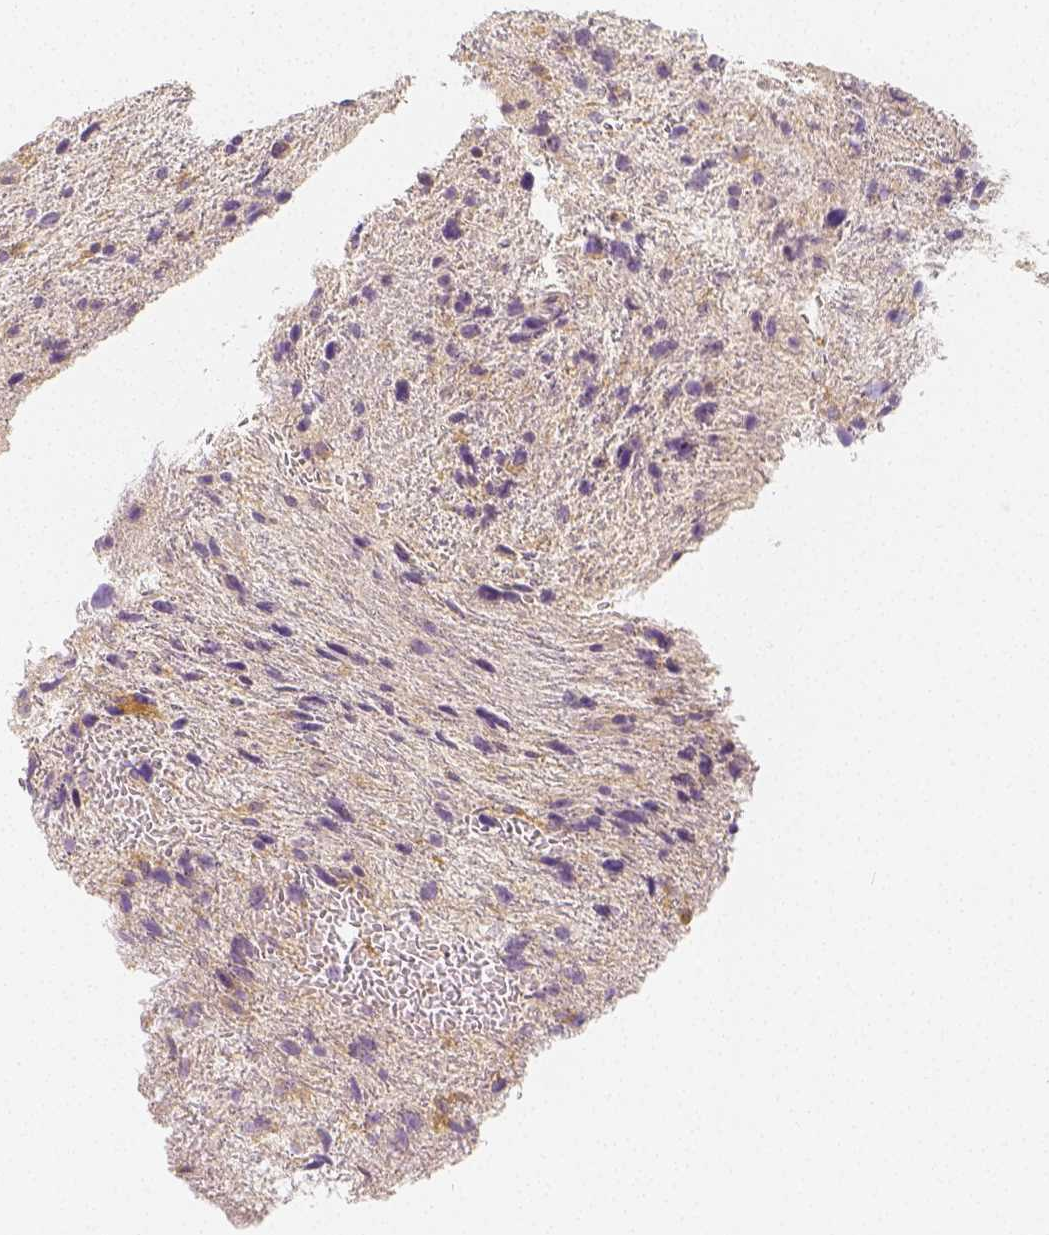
{"staining": {"intensity": "weak", "quantity": ">75%", "location": "cytoplasmic/membranous"}, "tissue": "glioma", "cell_type": "Tumor cells", "image_type": "cancer", "snomed": [{"axis": "morphology", "description": "Glioma, malignant, Low grade"}, {"axis": "topography", "description": "Brain"}], "caption": "IHC photomicrograph of glioma stained for a protein (brown), which displays low levels of weak cytoplasmic/membranous expression in about >75% of tumor cells.", "gene": "PTPRJ", "patient": {"sex": "female", "age": 55}}